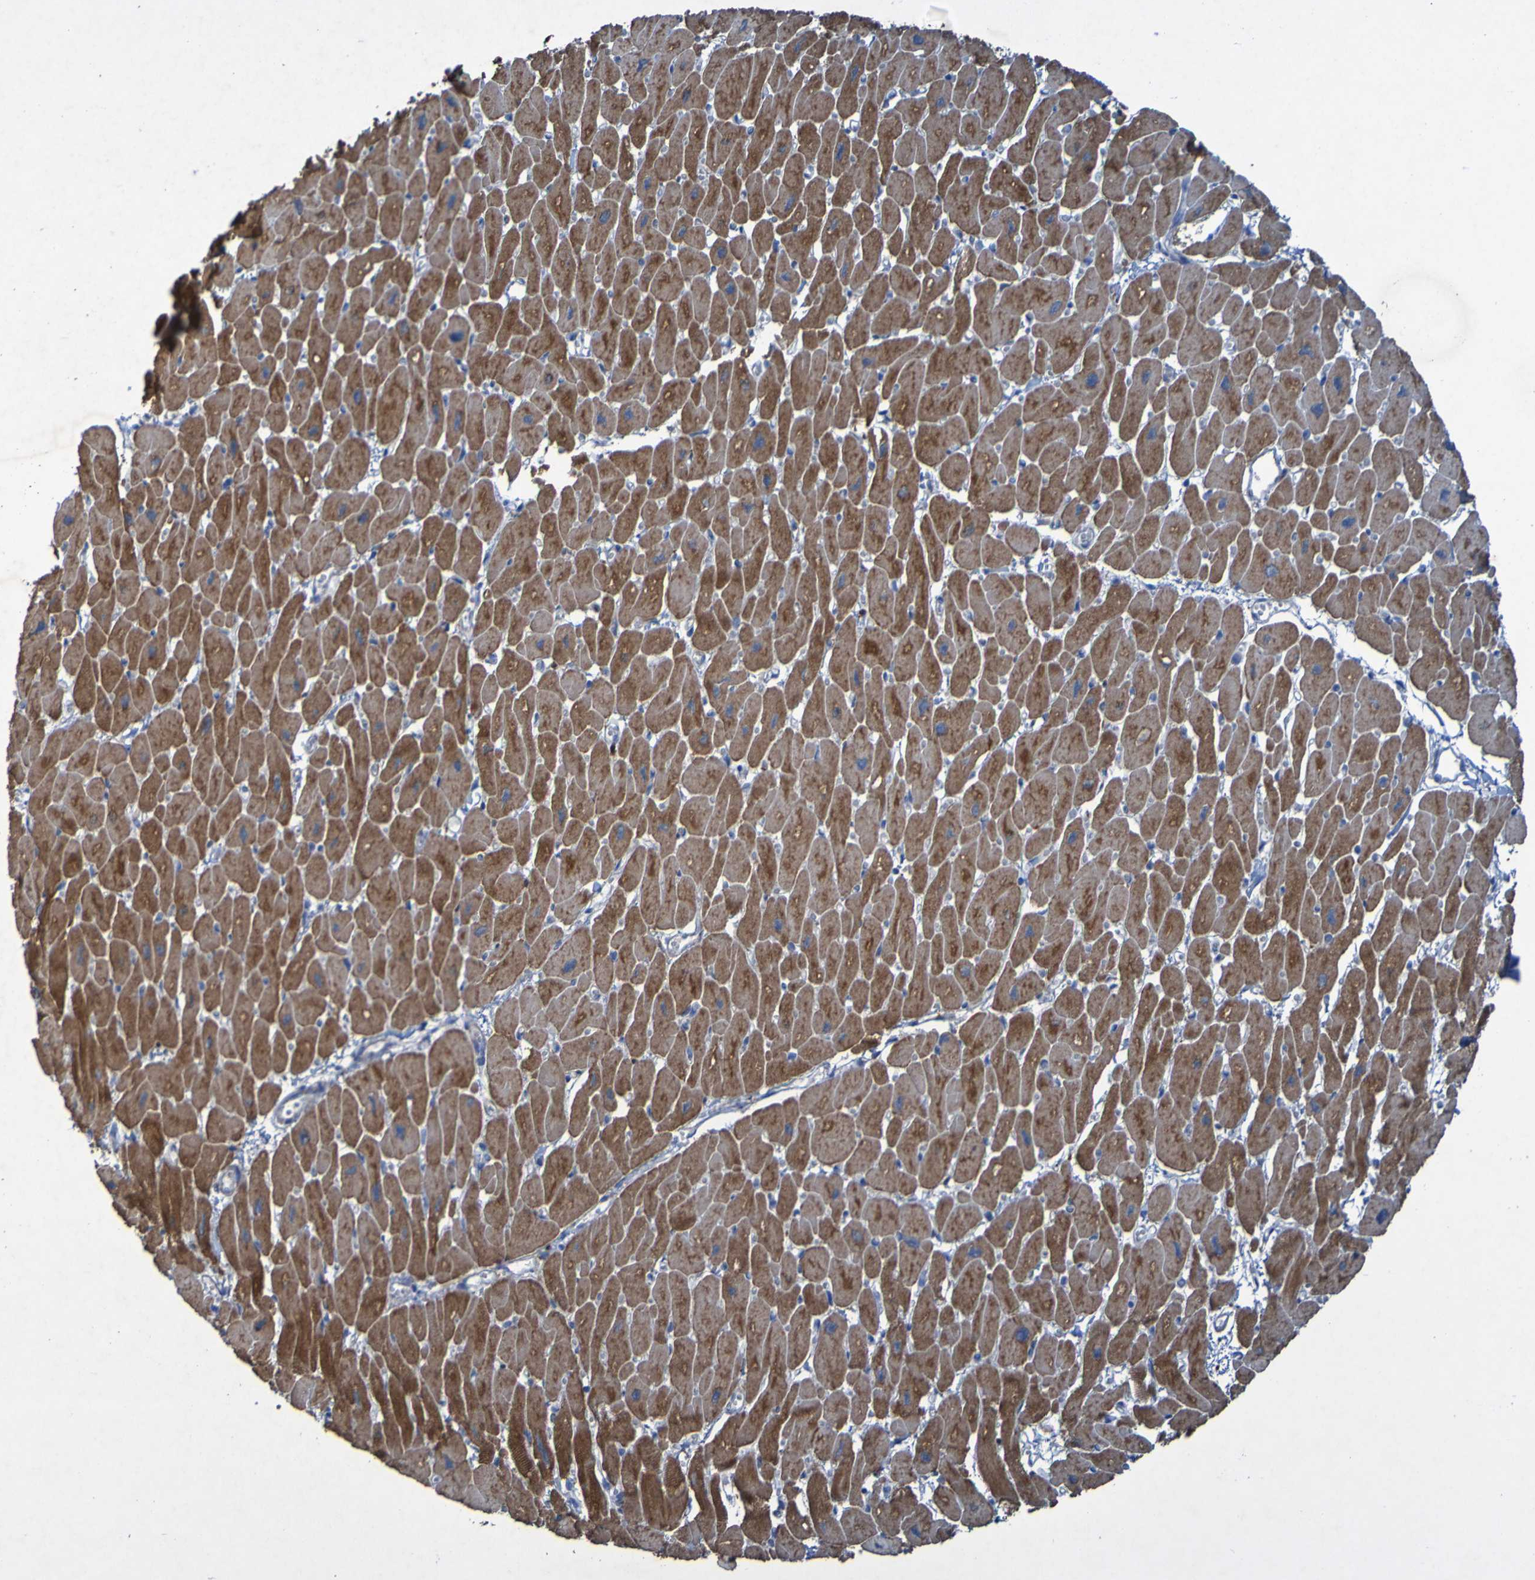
{"staining": {"intensity": "moderate", "quantity": ">75%", "location": "cytoplasmic/membranous"}, "tissue": "heart muscle", "cell_type": "Cardiomyocytes", "image_type": "normal", "snomed": [{"axis": "morphology", "description": "Normal tissue, NOS"}, {"axis": "topography", "description": "Heart"}], "caption": "Brown immunohistochemical staining in normal human heart muscle displays moderate cytoplasmic/membranous expression in approximately >75% of cardiomyocytes. Nuclei are stained in blue.", "gene": "CCDC51", "patient": {"sex": "female", "age": 54}}